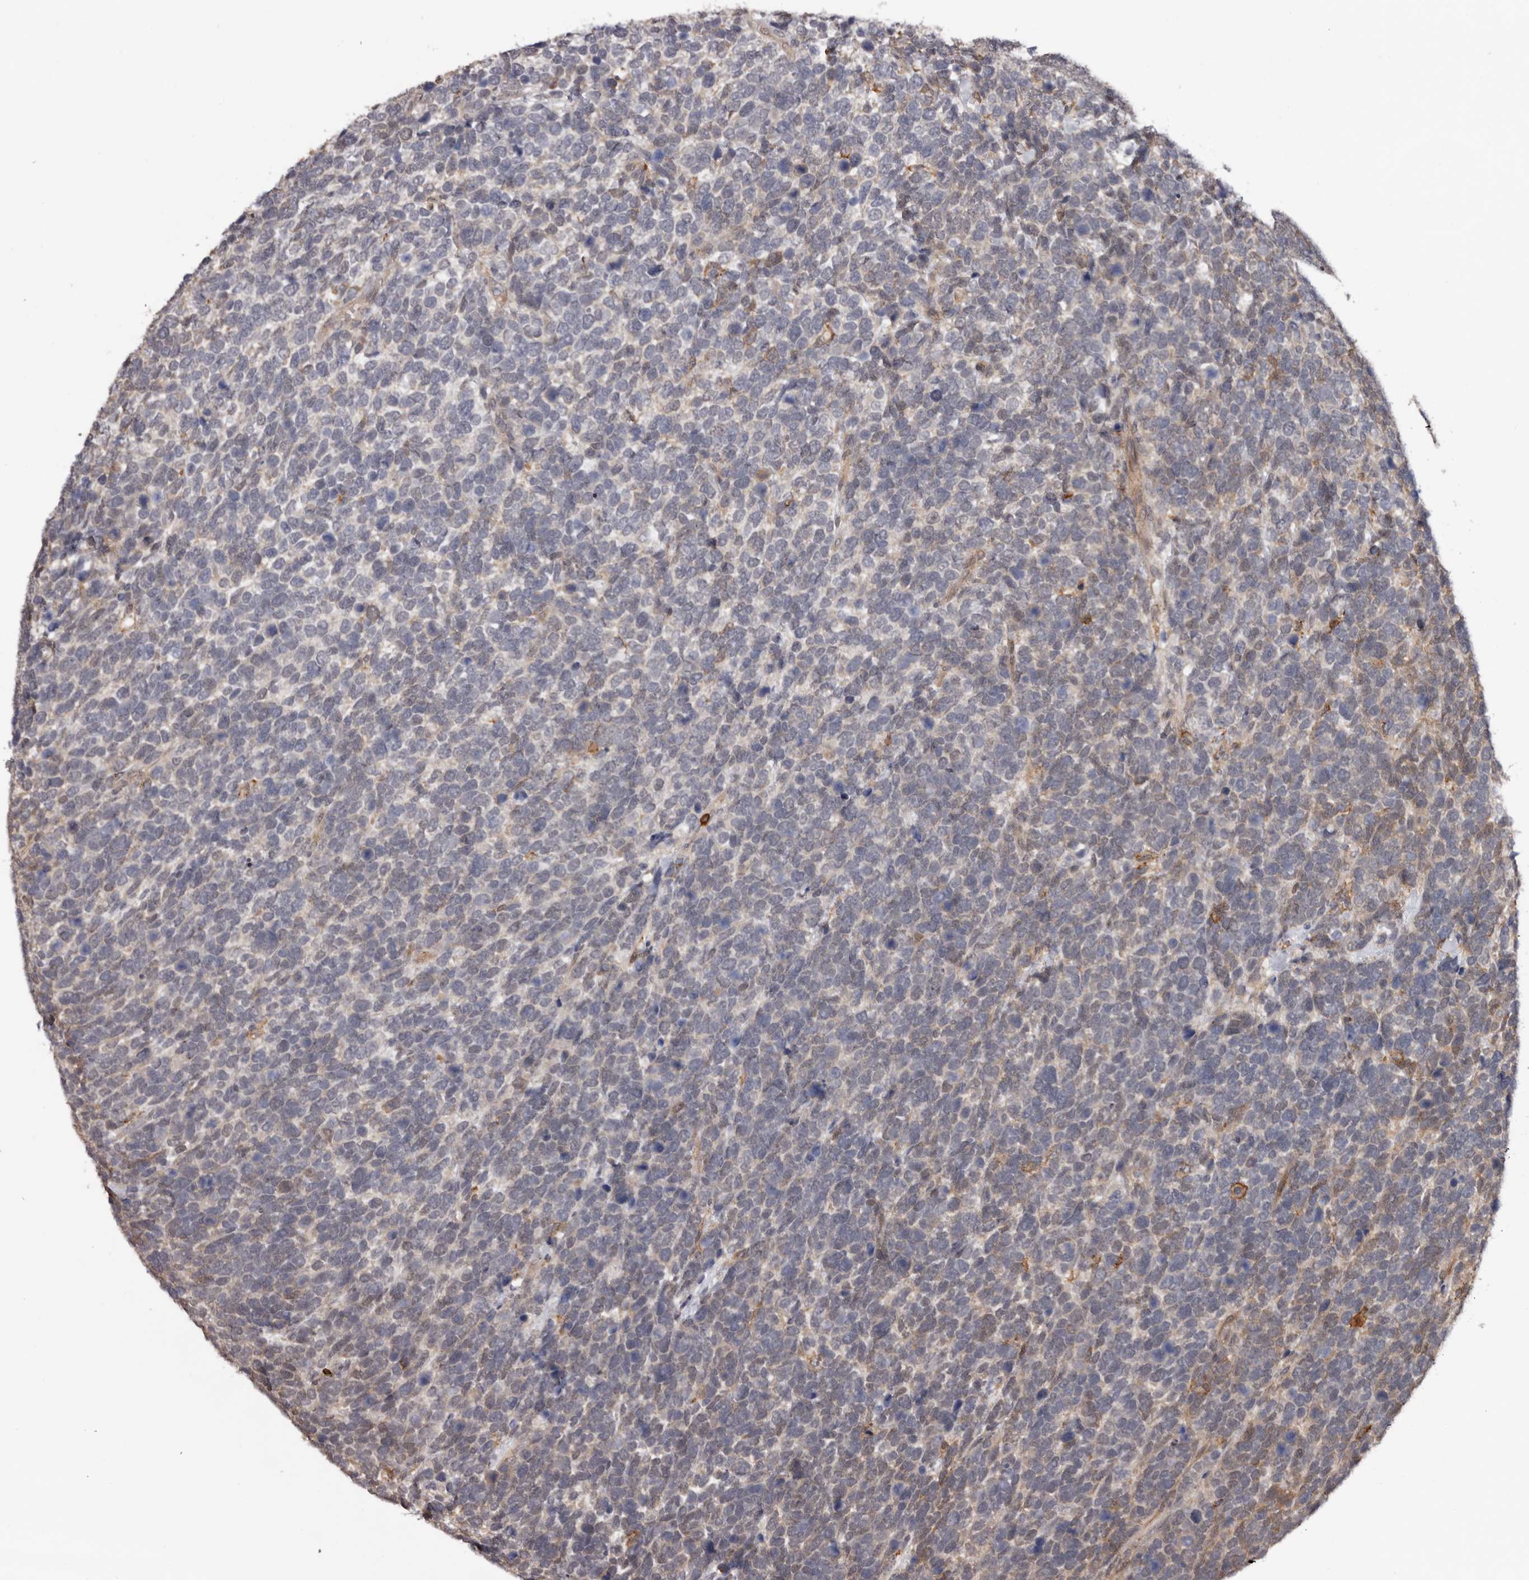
{"staining": {"intensity": "weak", "quantity": "<25%", "location": "cytoplasmic/membranous"}, "tissue": "urothelial cancer", "cell_type": "Tumor cells", "image_type": "cancer", "snomed": [{"axis": "morphology", "description": "Urothelial carcinoma, High grade"}, {"axis": "topography", "description": "Urinary bladder"}], "caption": "The micrograph displays no staining of tumor cells in urothelial cancer.", "gene": "PRR12", "patient": {"sex": "female", "age": 80}}